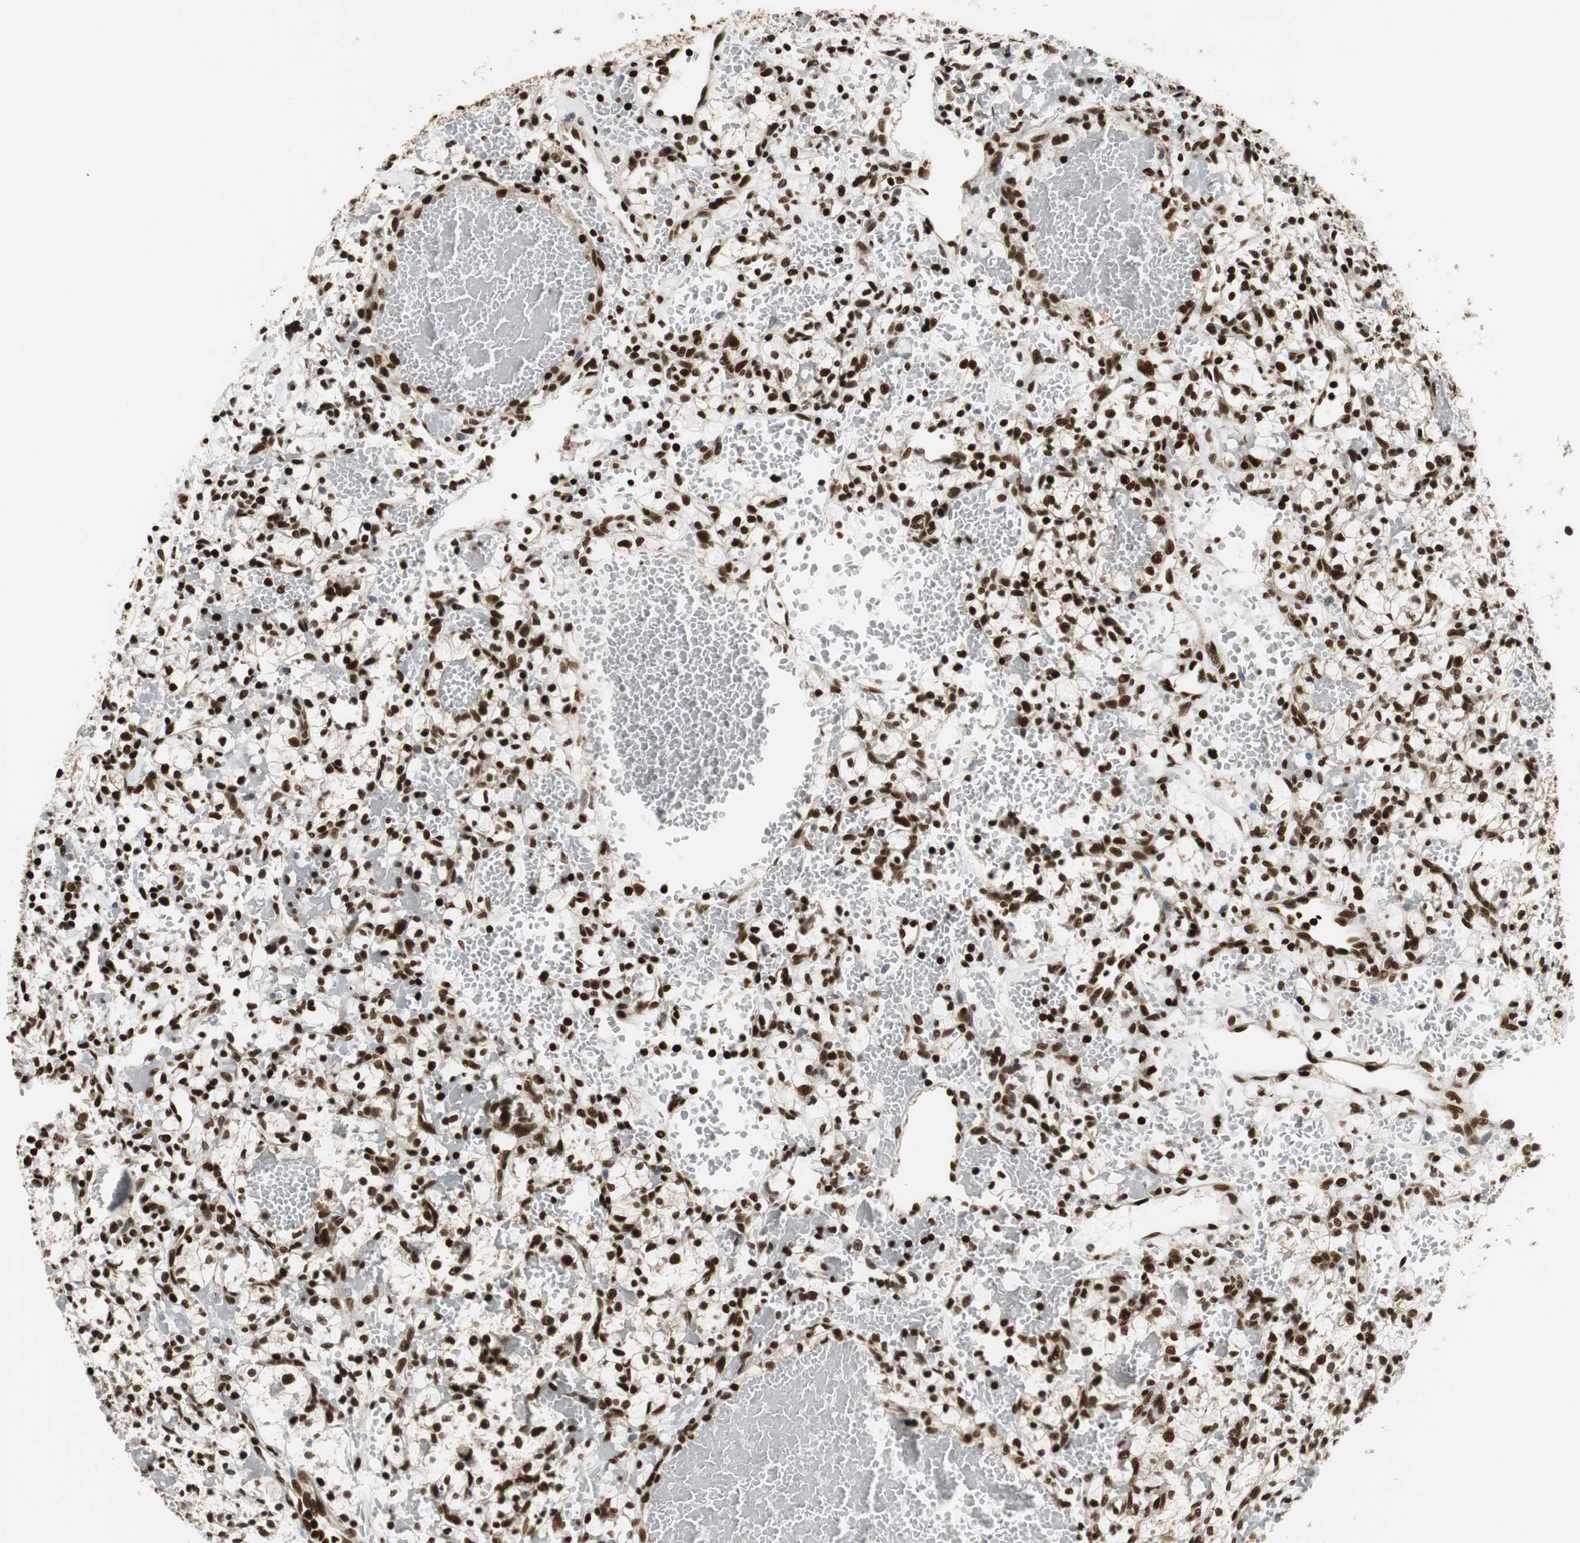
{"staining": {"intensity": "strong", "quantity": ">75%", "location": "nuclear"}, "tissue": "renal cancer", "cell_type": "Tumor cells", "image_type": "cancer", "snomed": [{"axis": "morphology", "description": "Adenocarcinoma, NOS"}, {"axis": "topography", "description": "Kidney"}], "caption": "High-magnification brightfield microscopy of renal cancer stained with DAB (3,3'-diaminobenzidine) (brown) and counterstained with hematoxylin (blue). tumor cells exhibit strong nuclear staining is appreciated in about>75% of cells.", "gene": "HDAC1", "patient": {"sex": "female", "age": 60}}